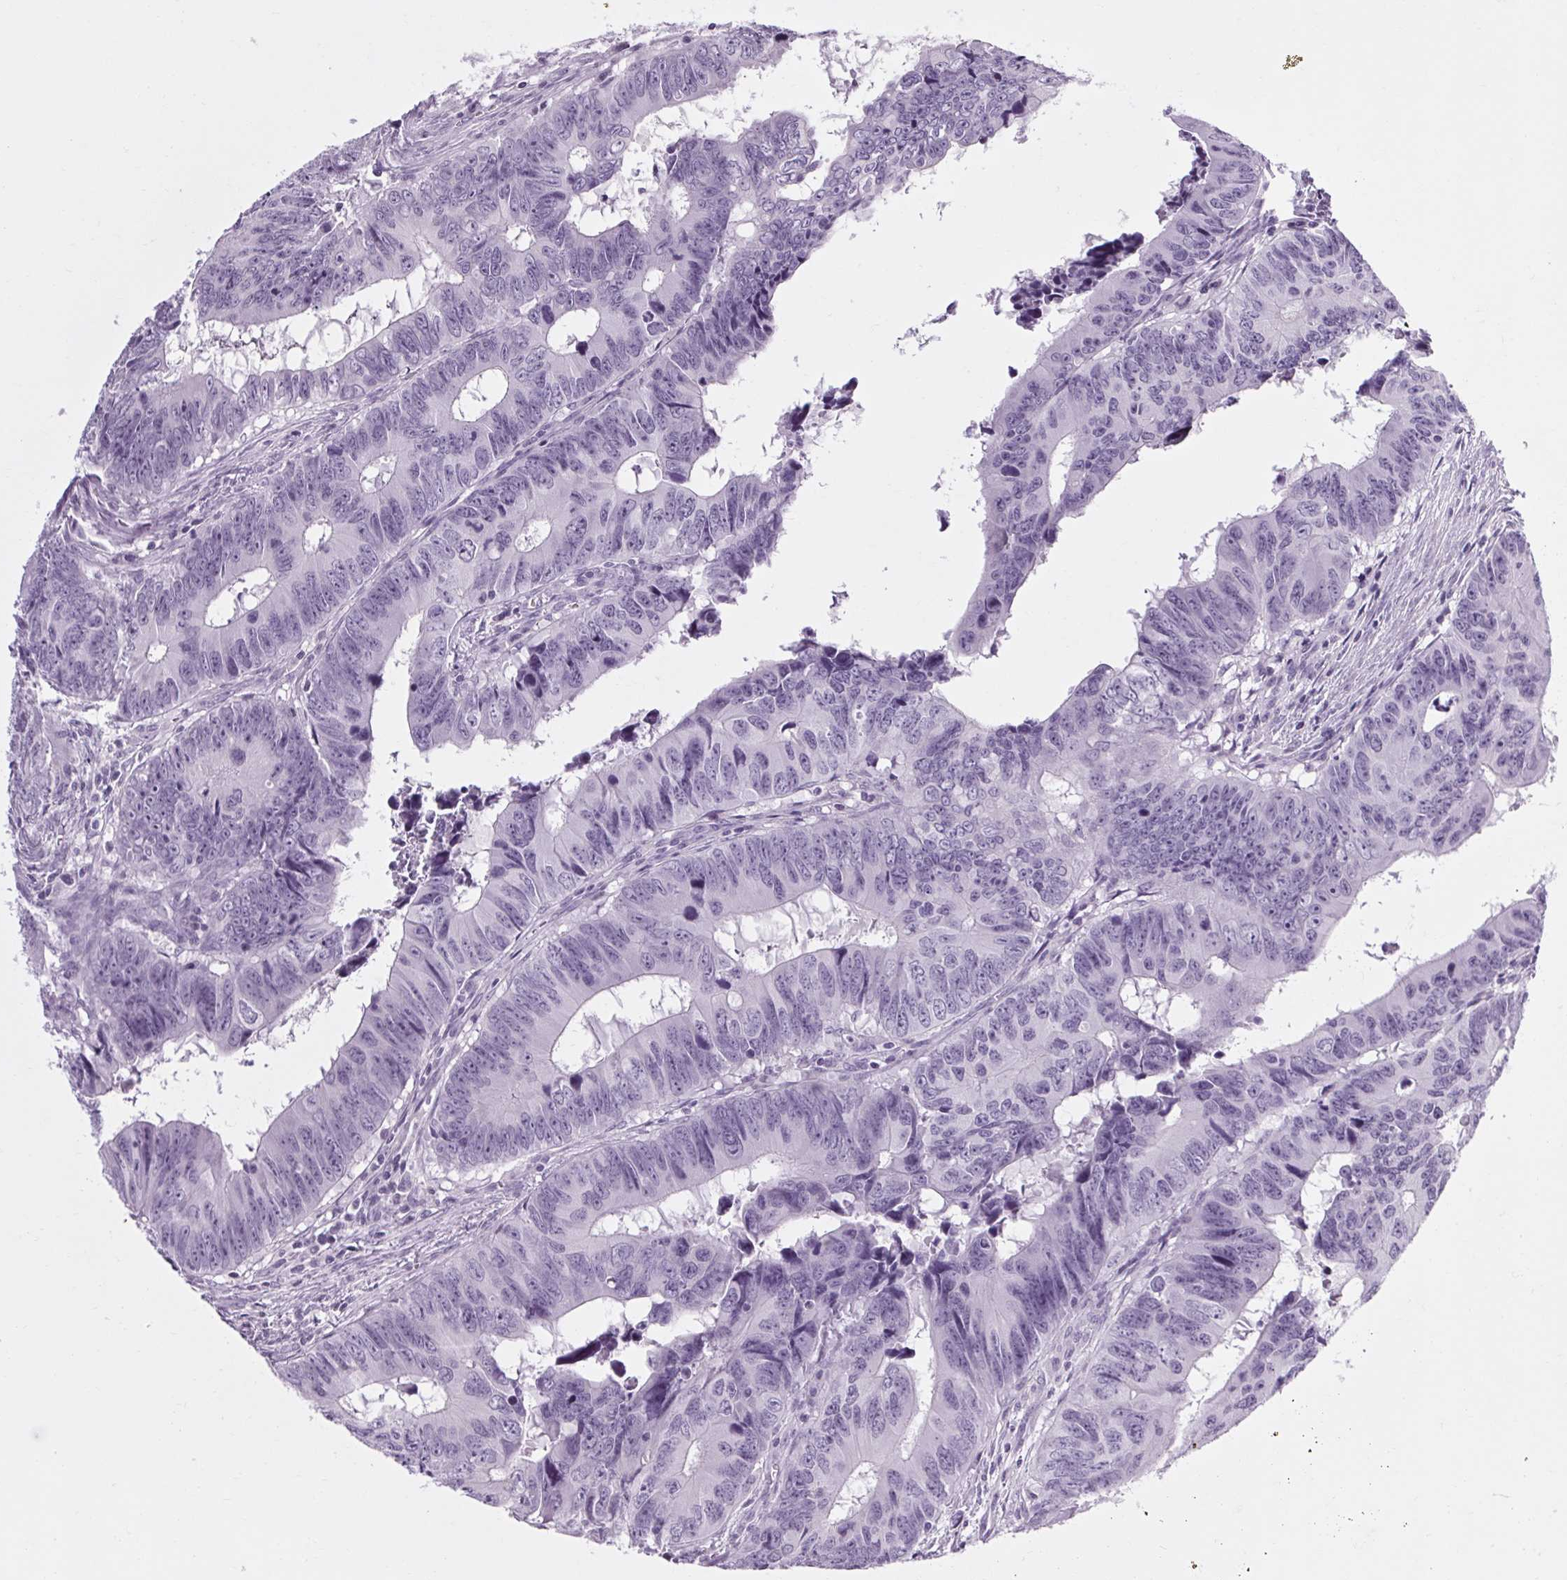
{"staining": {"intensity": "negative", "quantity": "none", "location": "none"}, "tissue": "colorectal cancer", "cell_type": "Tumor cells", "image_type": "cancer", "snomed": [{"axis": "morphology", "description": "Adenocarcinoma, NOS"}, {"axis": "topography", "description": "Colon"}], "caption": "The IHC micrograph has no significant staining in tumor cells of colorectal cancer tissue.", "gene": "POMC", "patient": {"sex": "female", "age": 82}}